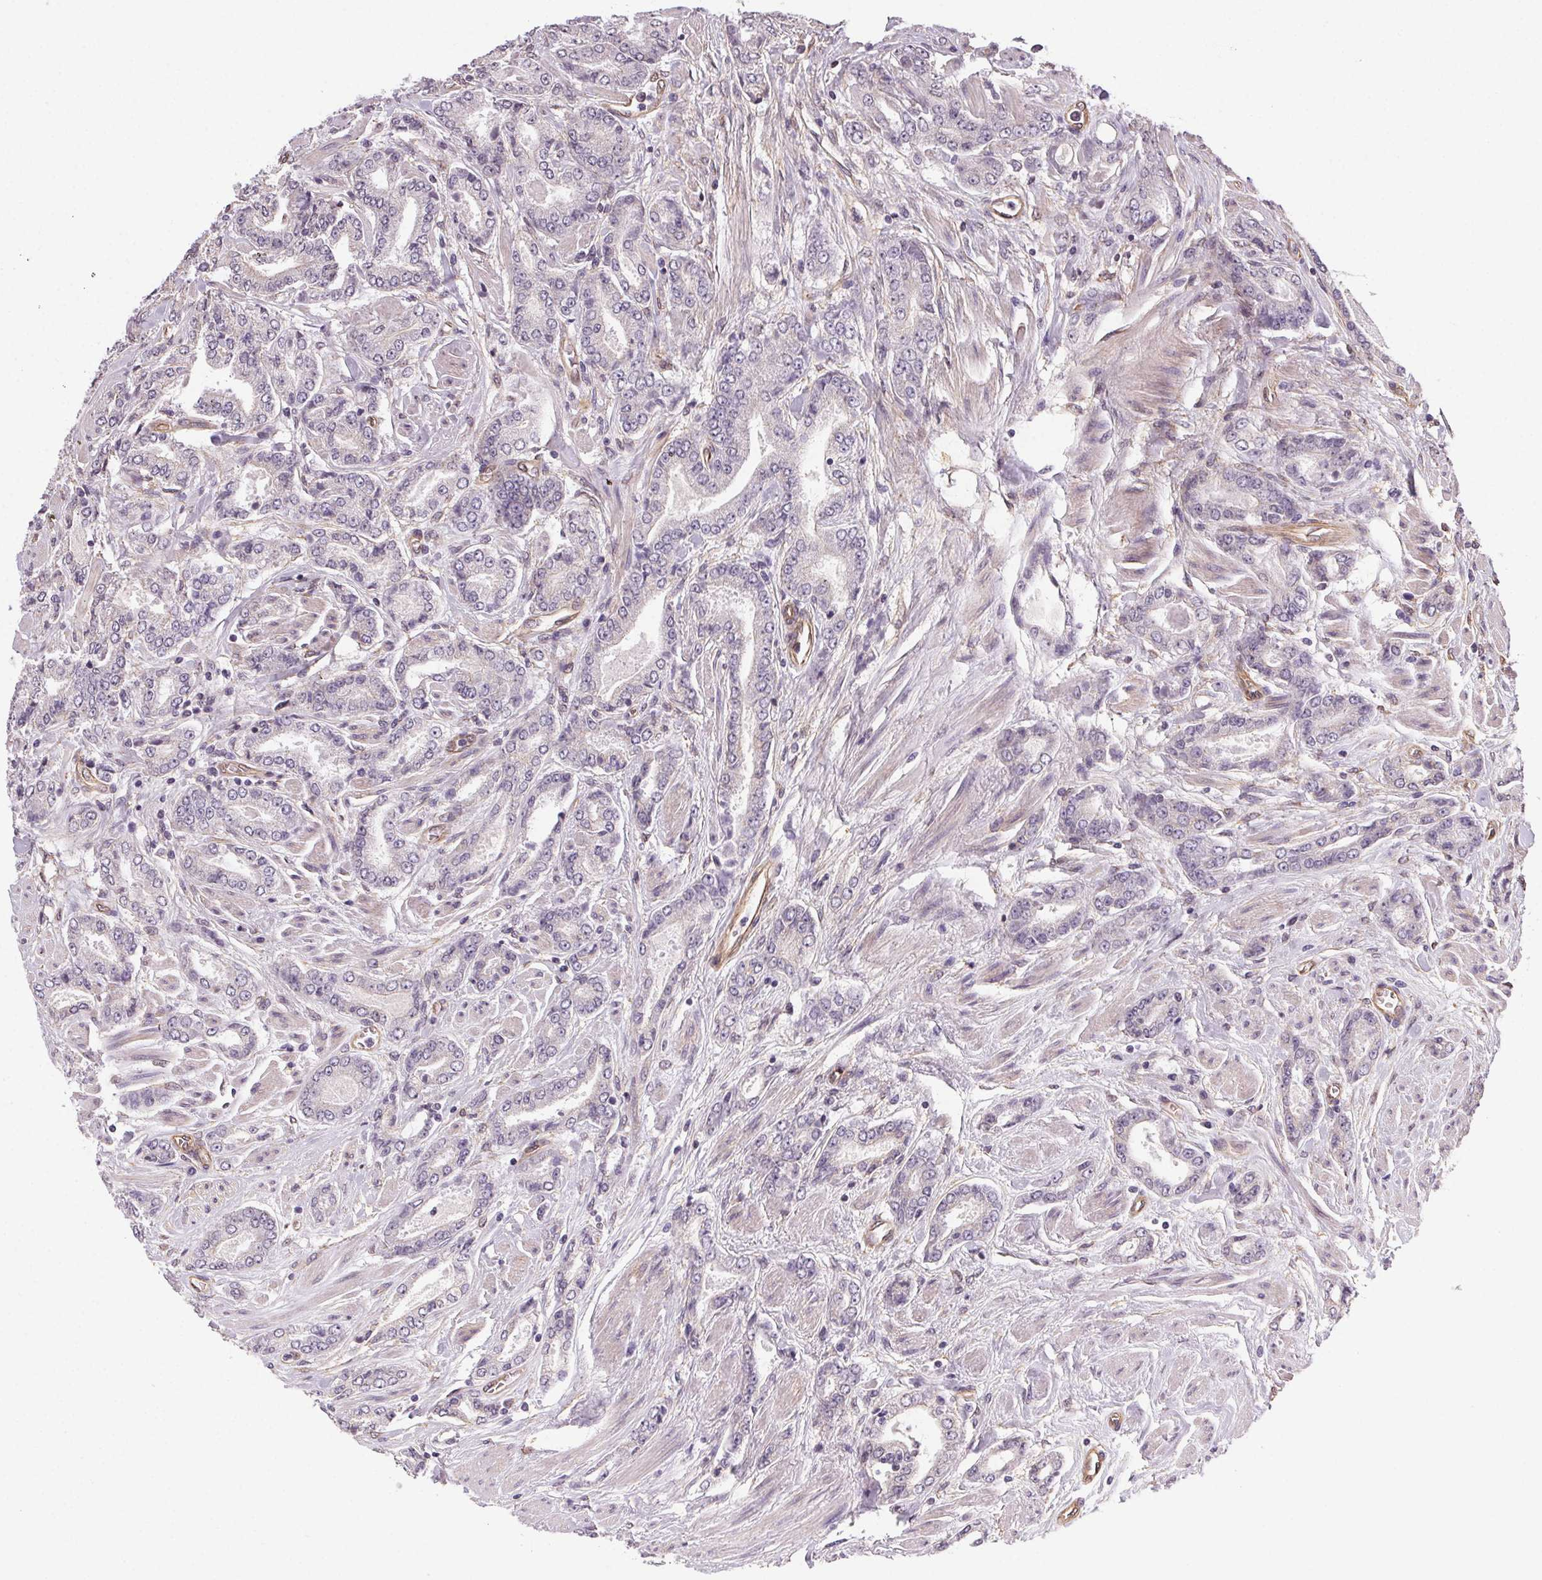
{"staining": {"intensity": "negative", "quantity": "none", "location": "none"}, "tissue": "prostate cancer", "cell_type": "Tumor cells", "image_type": "cancer", "snomed": [{"axis": "morphology", "description": "Adenocarcinoma, NOS"}, {"axis": "topography", "description": "Prostate"}], "caption": "Tumor cells are negative for brown protein staining in prostate cancer. The staining was performed using DAB (3,3'-diaminobenzidine) to visualize the protein expression in brown, while the nuclei were stained in blue with hematoxylin (Magnification: 20x).", "gene": "PLA2G4F", "patient": {"sex": "male", "age": 64}}